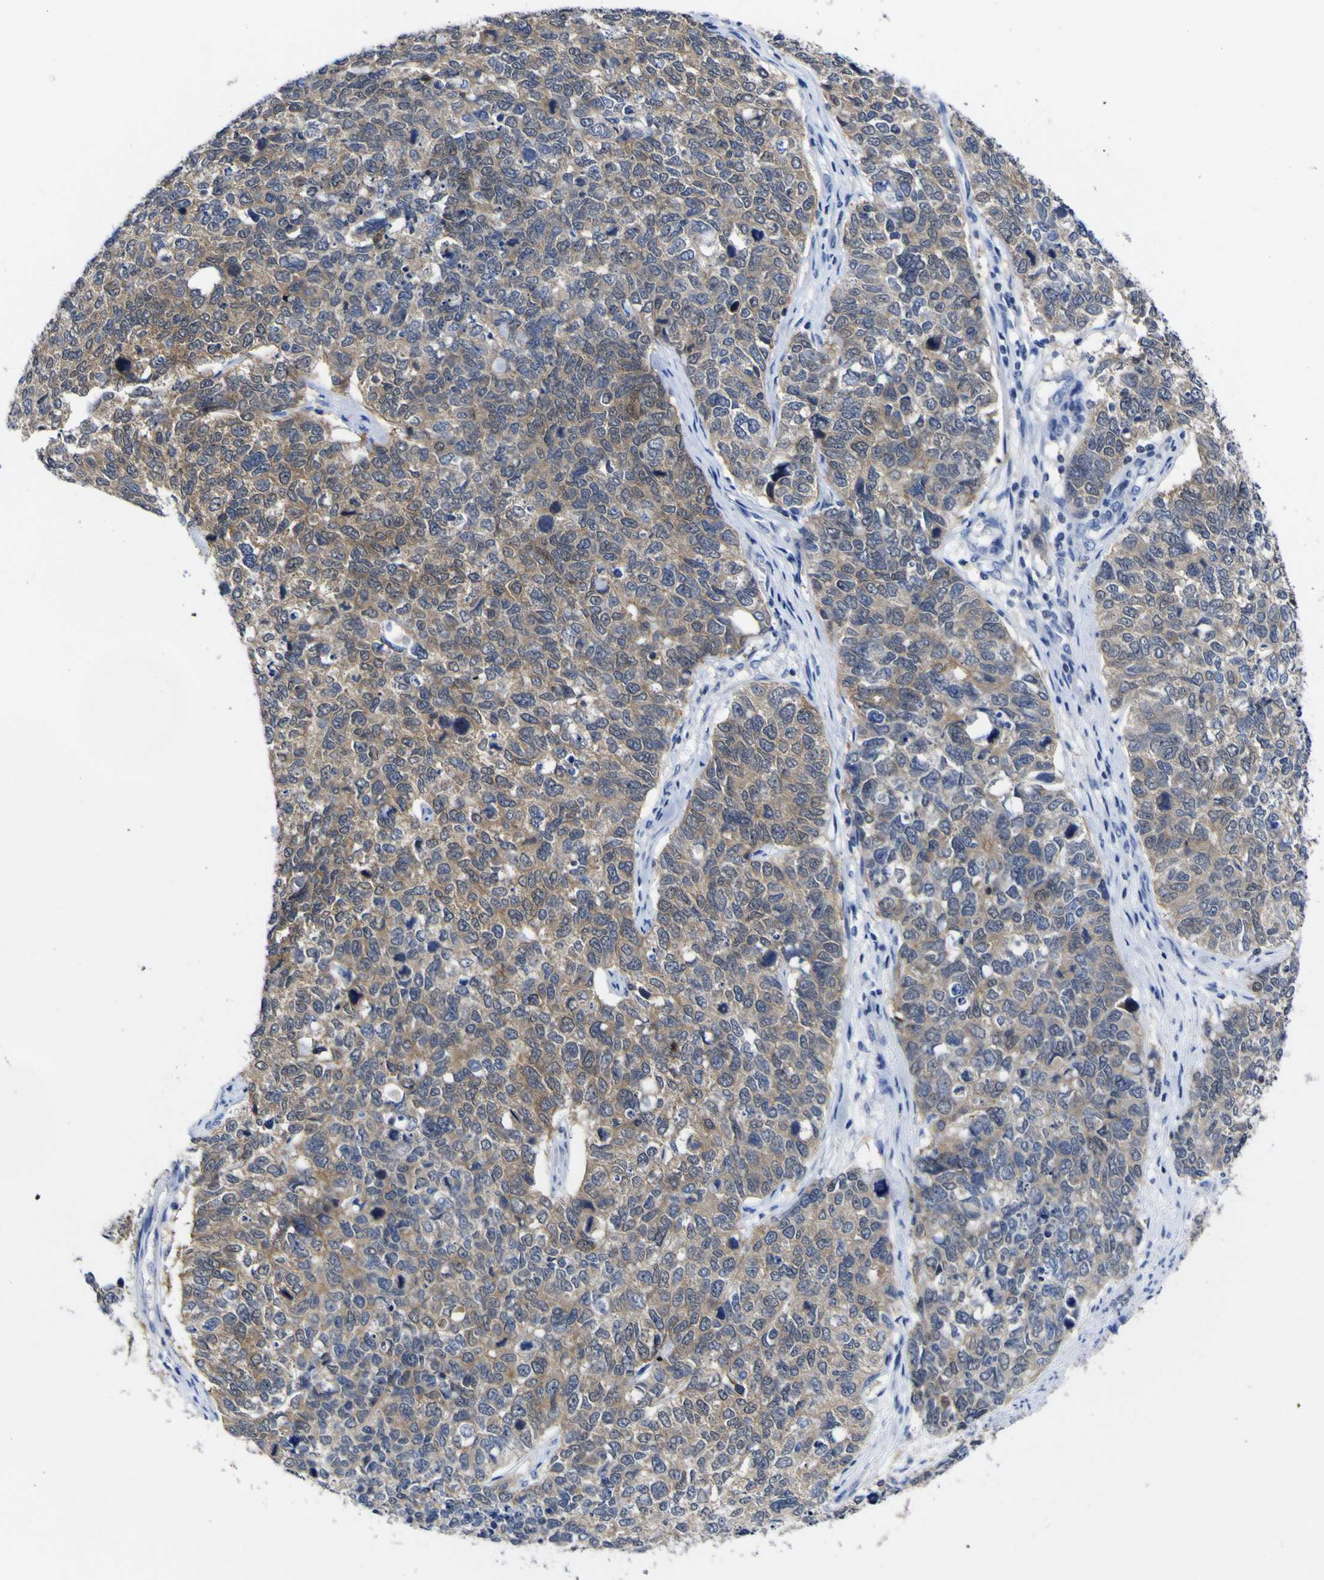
{"staining": {"intensity": "moderate", "quantity": ">75%", "location": "cytoplasmic/membranous"}, "tissue": "cervical cancer", "cell_type": "Tumor cells", "image_type": "cancer", "snomed": [{"axis": "morphology", "description": "Squamous cell carcinoma, NOS"}, {"axis": "topography", "description": "Cervix"}], "caption": "Cervical cancer stained with immunohistochemistry demonstrates moderate cytoplasmic/membranous positivity in approximately >75% of tumor cells. (Brightfield microscopy of DAB IHC at high magnification).", "gene": "CASP6", "patient": {"sex": "female", "age": 63}}